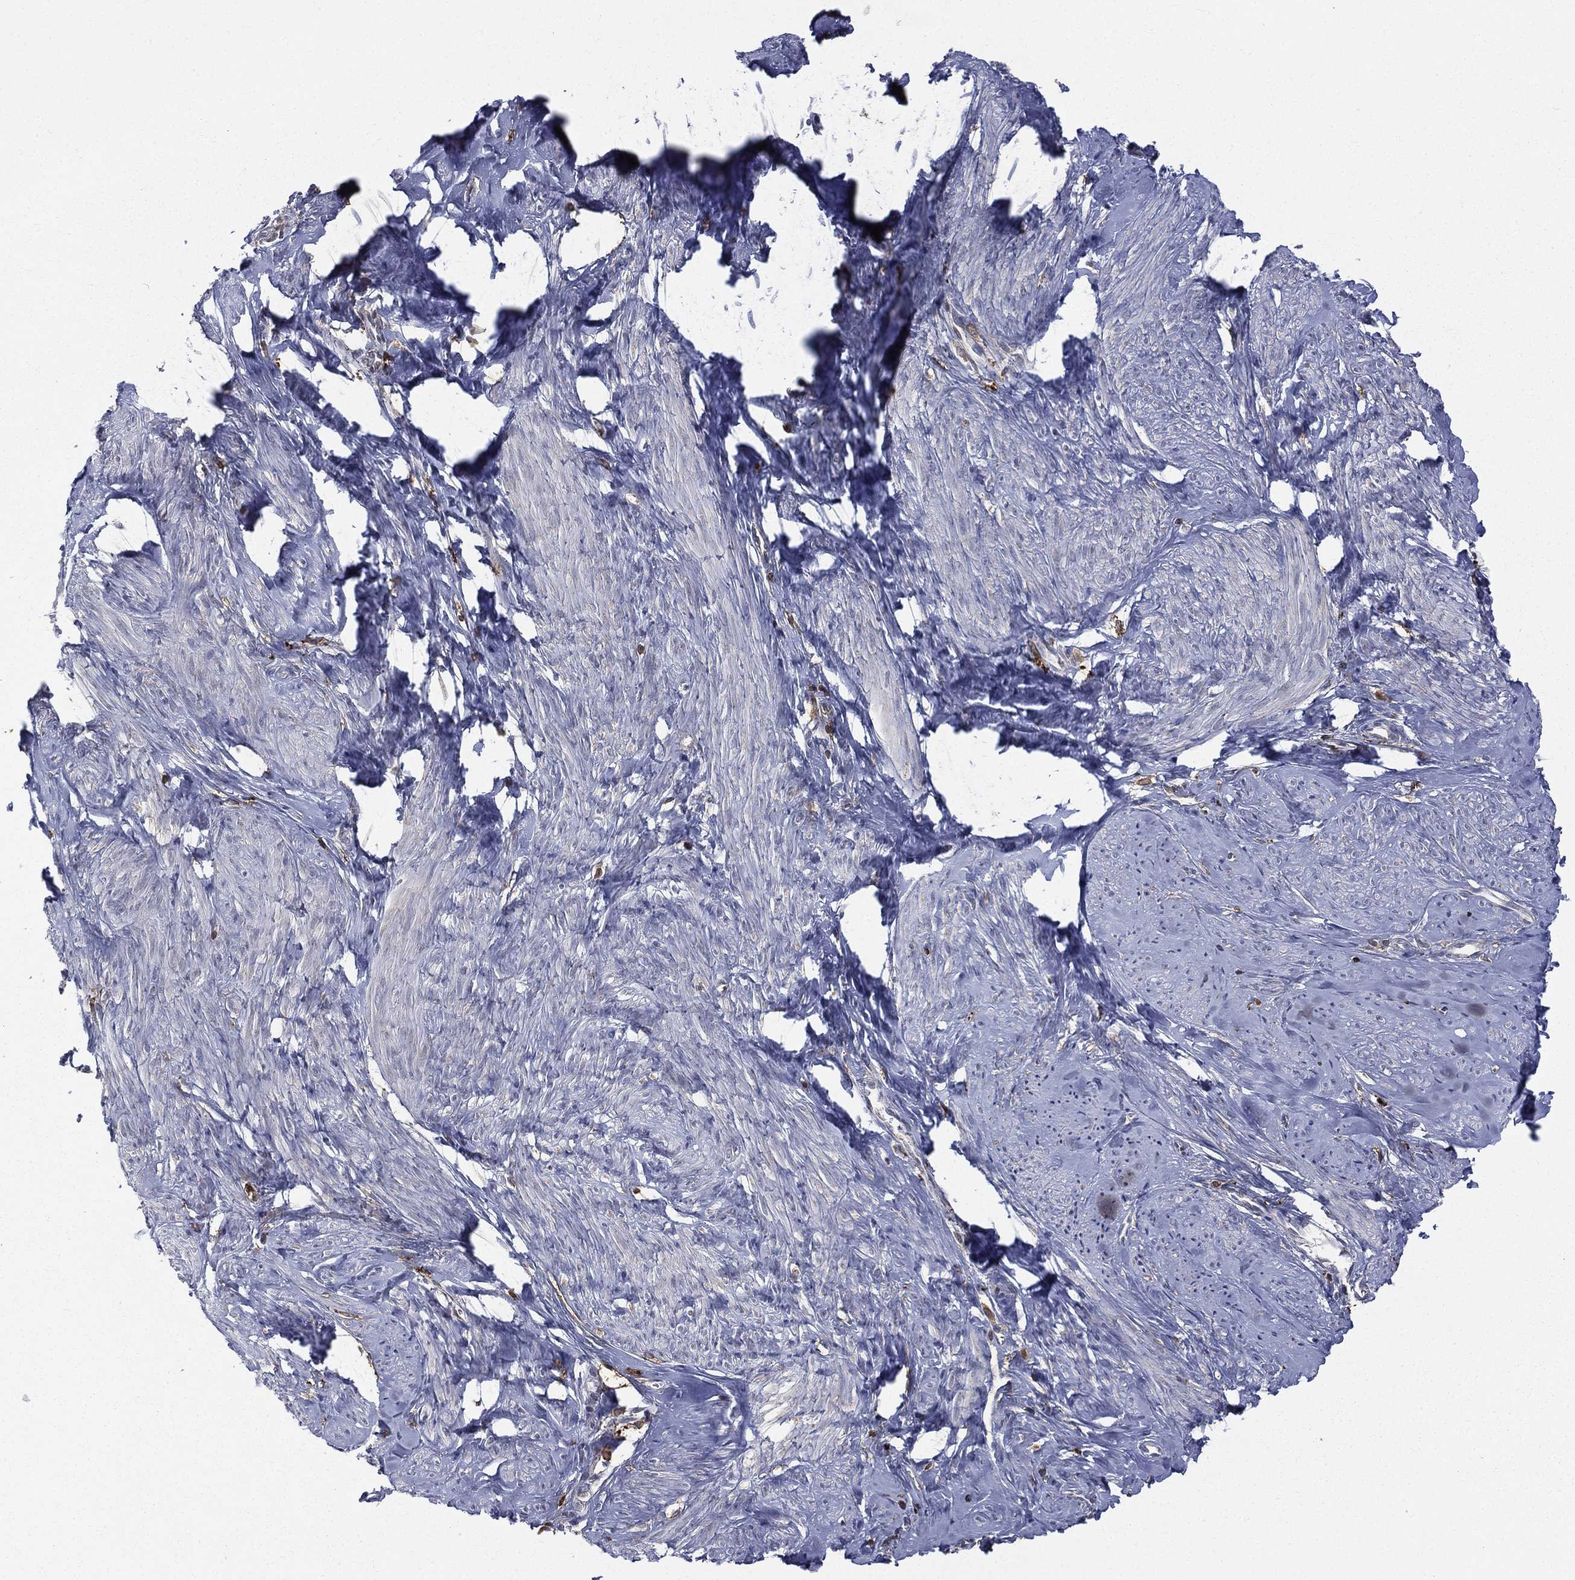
{"staining": {"intensity": "negative", "quantity": "none", "location": "none"}, "tissue": "smooth muscle", "cell_type": "Smooth muscle cells", "image_type": "normal", "snomed": [{"axis": "morphology", "description": "Normal tissue, NOS"}, {"axis": "topography", "description": "Smooth muscle"}], "caption": "The immunohistochemistry image has no significant positivity in smooth muscle cells of smooth muscle. The staining is performed using DAB brown chromogen with nuclei counter-stained in using hematoxylin.", "gene": "RIN3", "patient": {"sex": "female", "age": 48}}